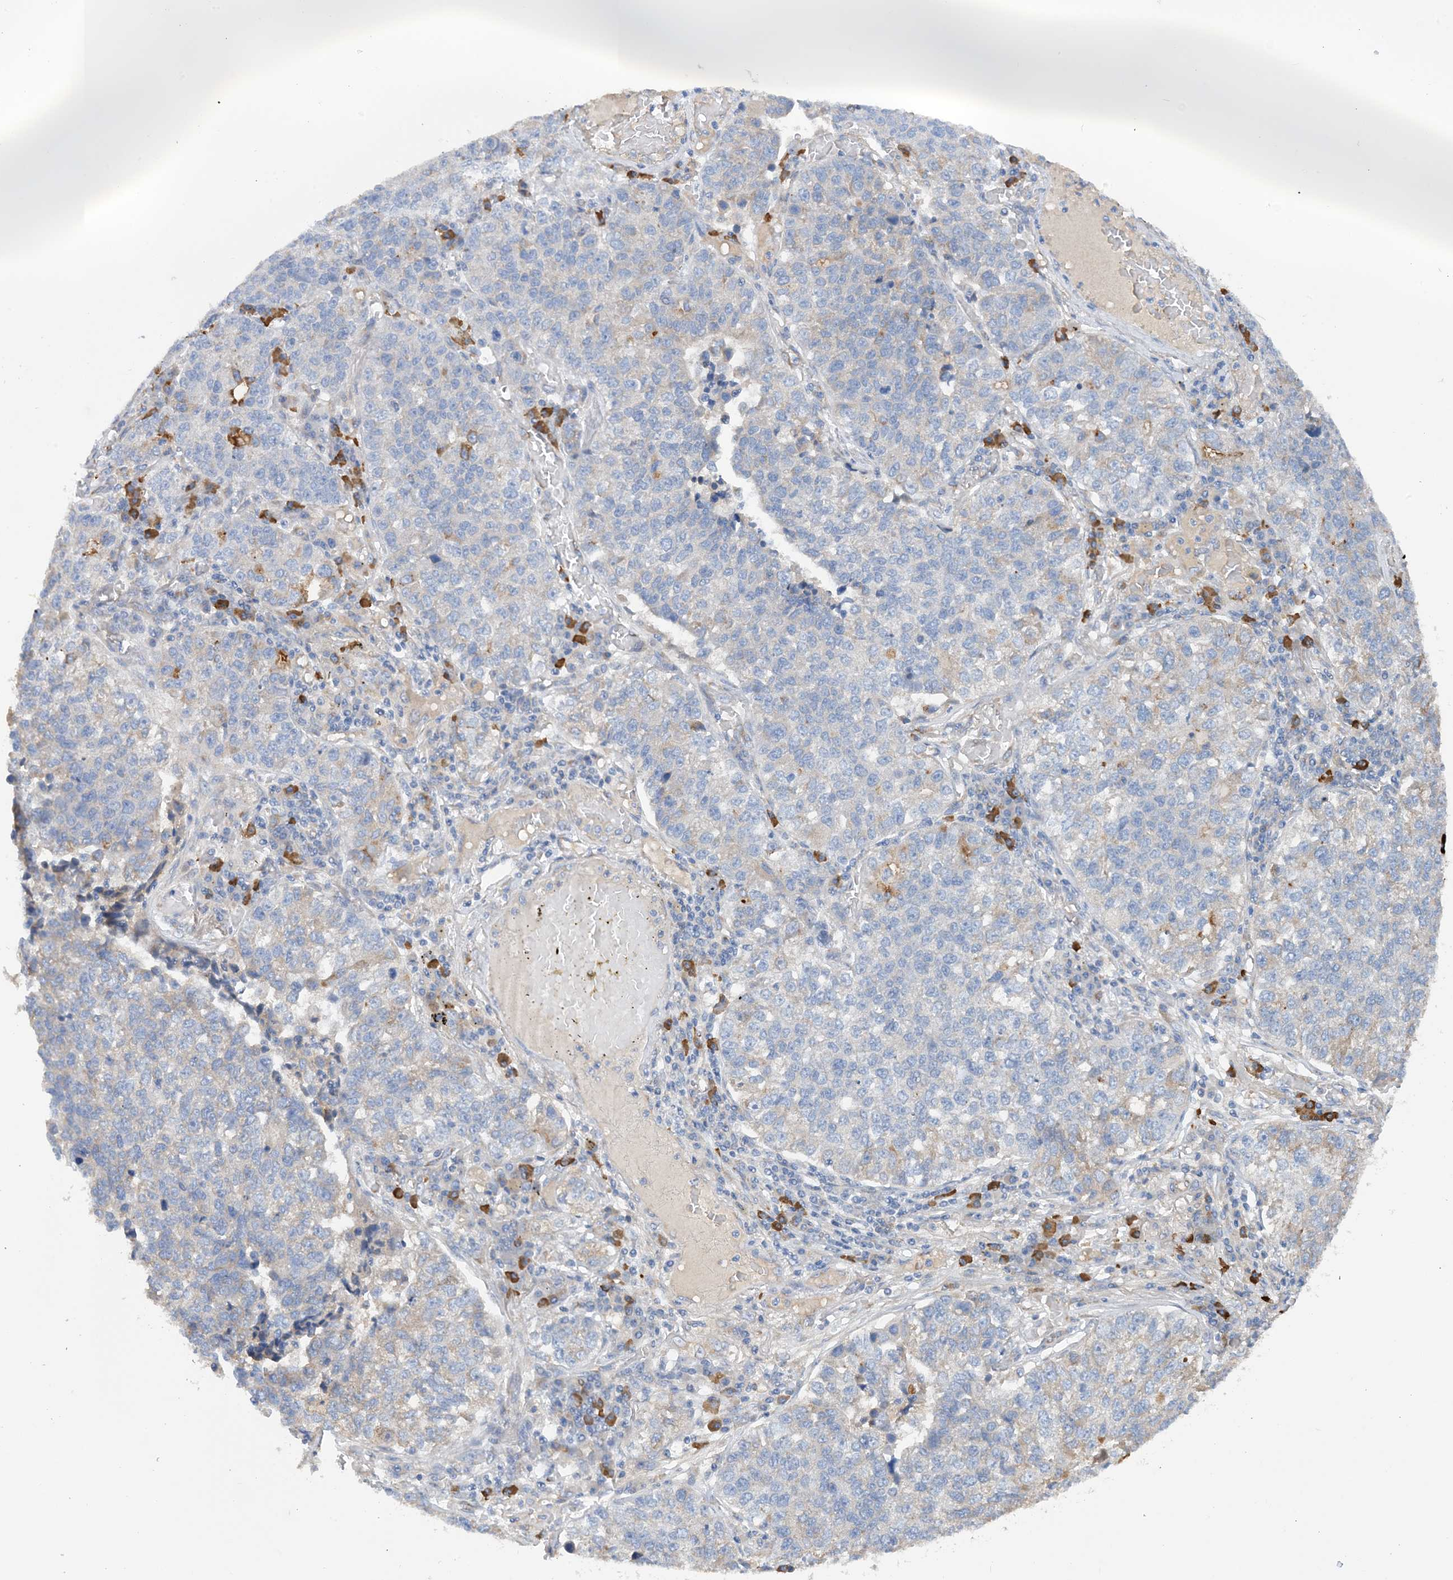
{"staining": {"intensity": "negative", "quantity": "none", "location": "none"}, "tissue": "lung cancer", "cell_type": "Tumor cells", "image_type": "cancer", "snomed": [{"axis": "morphology", "description": "Adenocarcinoma, NOS"}, {"axis": "topography", "description": "Lung"}], "caption": "Immunohistochemistry micrograph of neoplastic tissue: human lung adenocarcinoma stained with DAB (3,3'-diaminobenzidine) displays no significant protein expression in tumor cells.", "gene": "SLC5A11", "patient": {"sex": "male", "age": 49}}